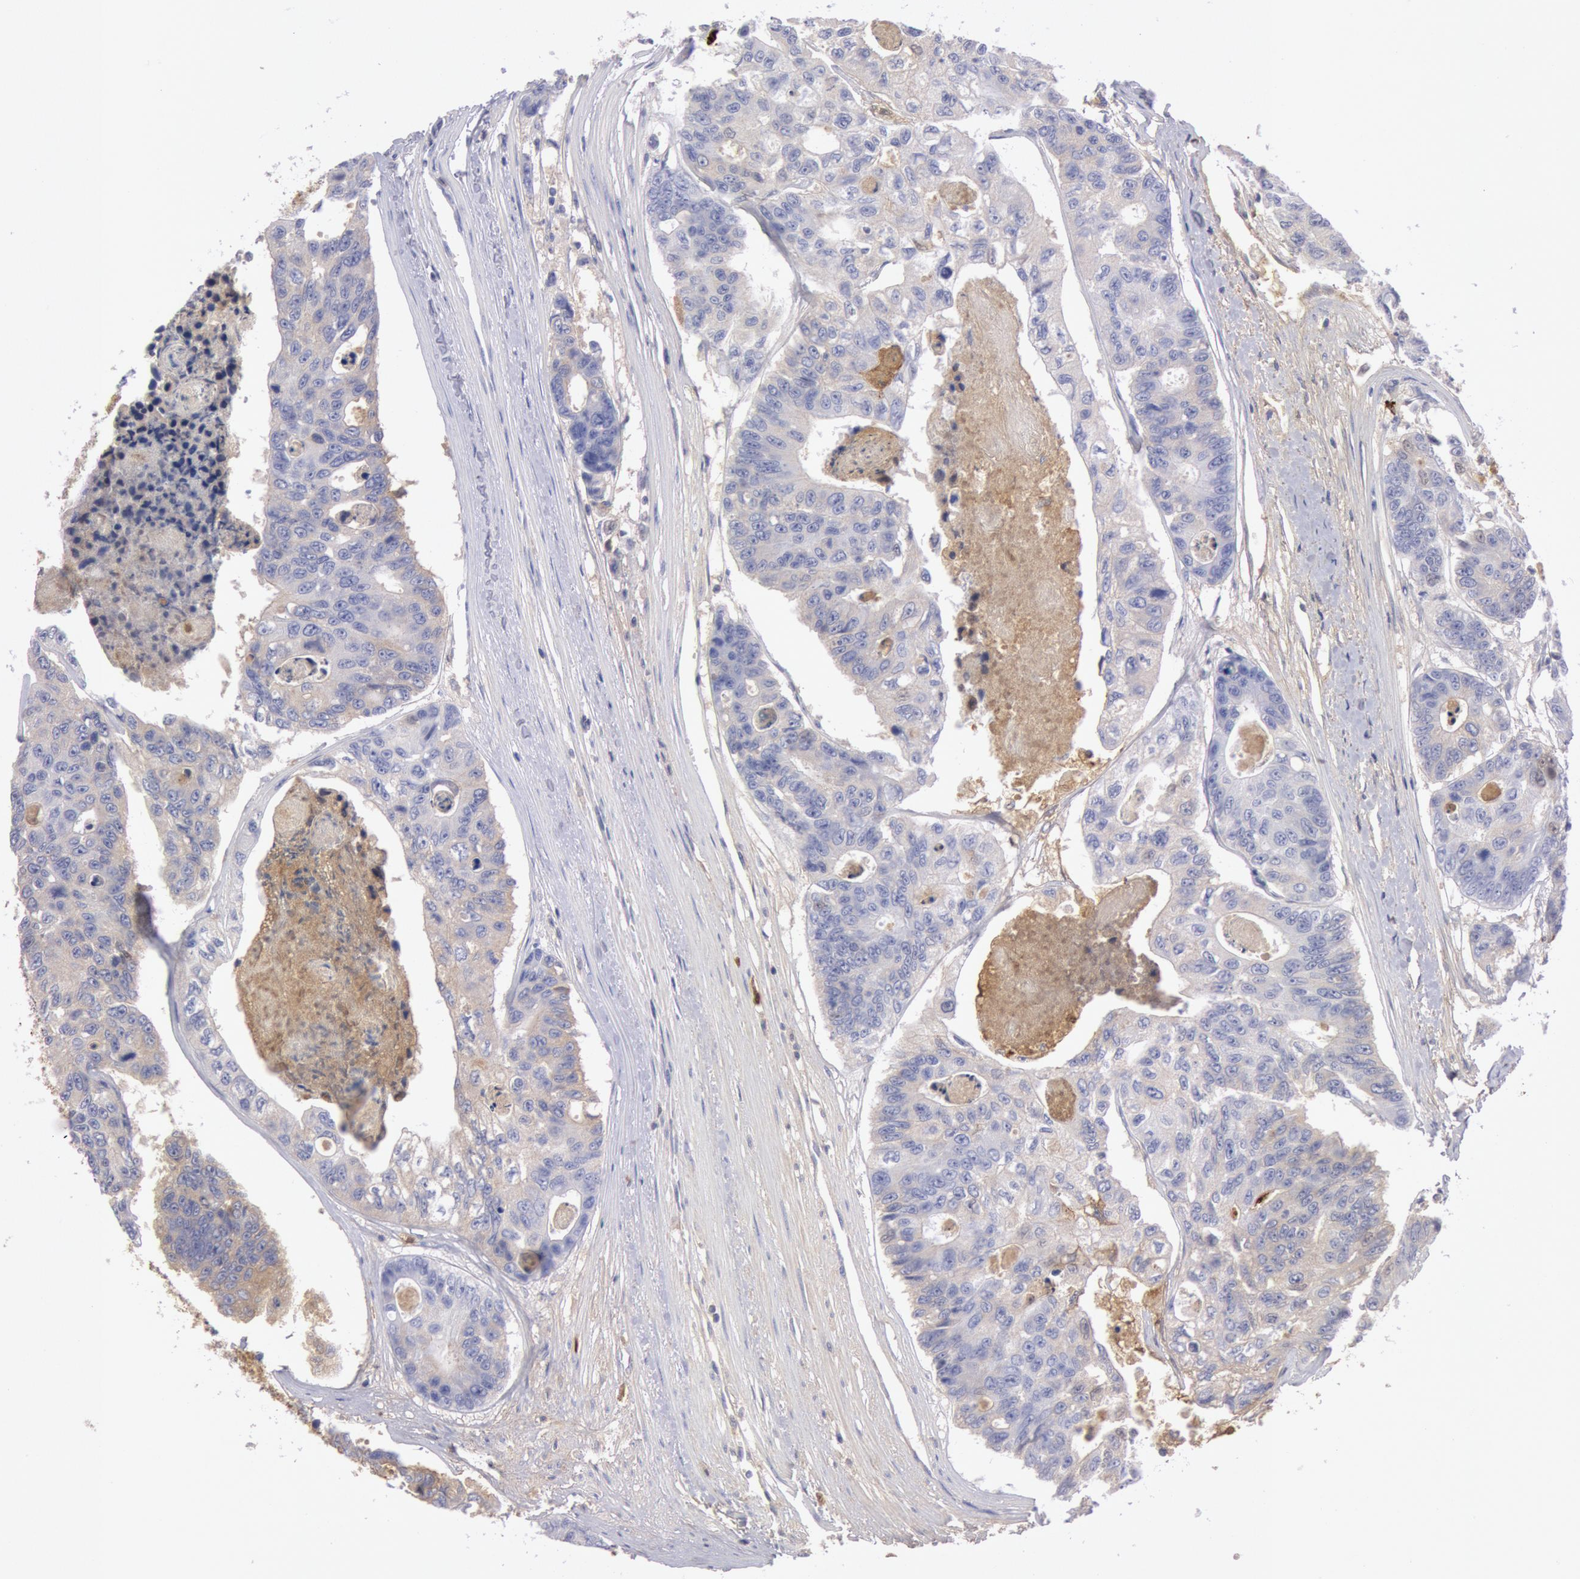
{"staining": {"intensity": "weak", "quantity": "25%-75%", "location": "cytoplasmic/membranous"}, "tissue": "colorectal cancer", "cell_type": "Tumor cells", "image_type": "cancer", "snomed": [{"axis": "morphology", "description": "Adenocarcinoma, NOS"}, {"axis": "topography", "description": "Colon"}], "caption": "DAB immunohistochemical staining of colorectal cancer shows weak cytoplasmic/membranous protein expression in about 25%-75% of tumor cells. (brown staining indicates protein expression, while blue staining denotes nuclei).", "gene": "IGHA1", "patient": {"sex": "female", "age": 86}}